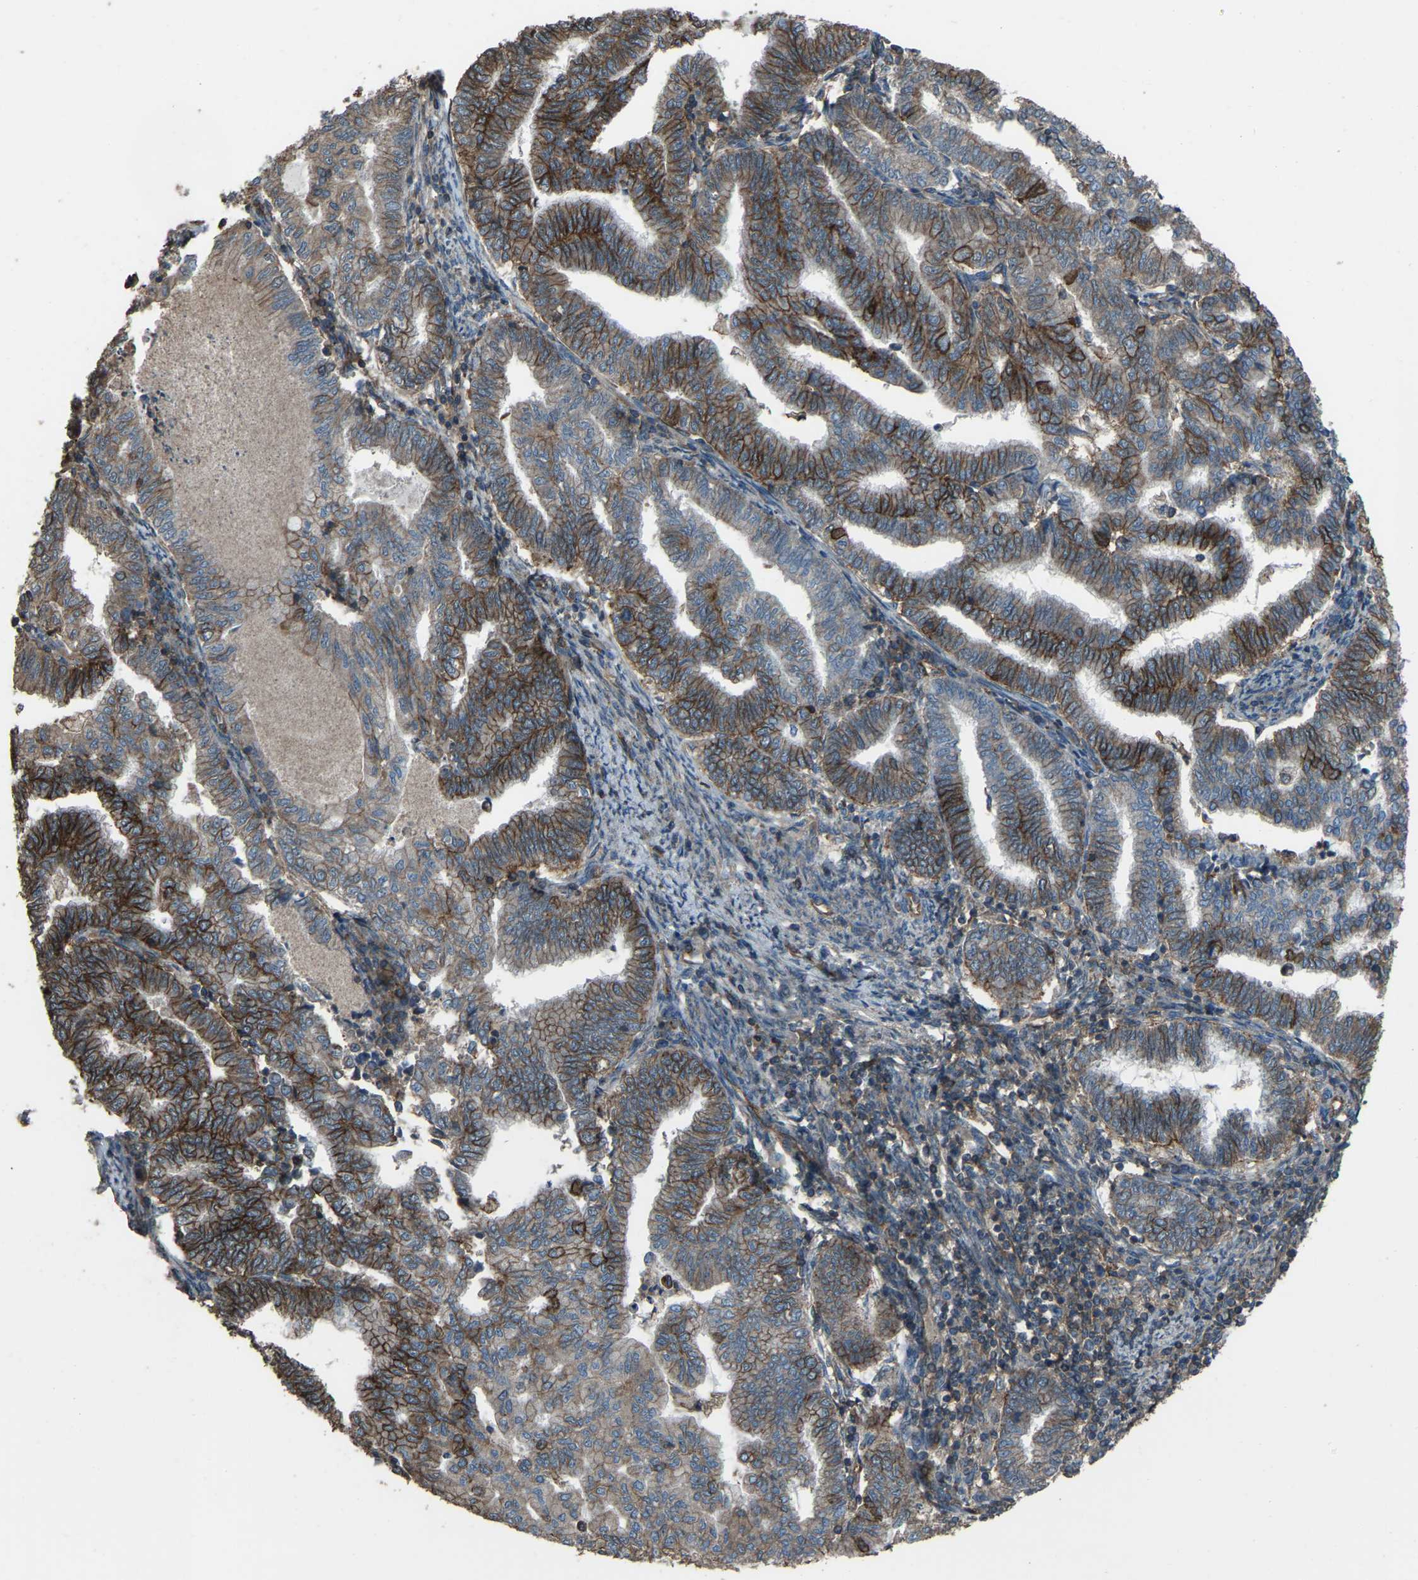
{"staining": {"intensity": "strong", "quantity": "25%-75%", "location": "cytoplasmic/membranous"}, "tissue": "endometrial cancer", "cell_type": "Tumor cells", "image_type": "cancer", "snomed": [{"axis": "morphology", "description": "Polyp, NOS"}, {"axis": "morphology", "description": "Adenocarcinoma, NOS"}, {"axis": "morphology", "description": "Adenoma, NOS"}, {"axis": "topography", "description": "Endometrium"}], "caption": "Immunohistochemistry (DAB (3,3'-diaminobenzidine)) staining of human endometrial cancer (adenocarcinoma) exhibits strong cytoplasmic/membranous protein expression in approximately 25%-75% of tumor cells. The protein of interest is stained brown, and the nuclei are stained in blue (DAB (3,3'-diaminobenzidine) IHC with brightfield microscopy, high magnification).", "gene": "SLC4A2", "patient": {"sex": "female", "age": 79}}